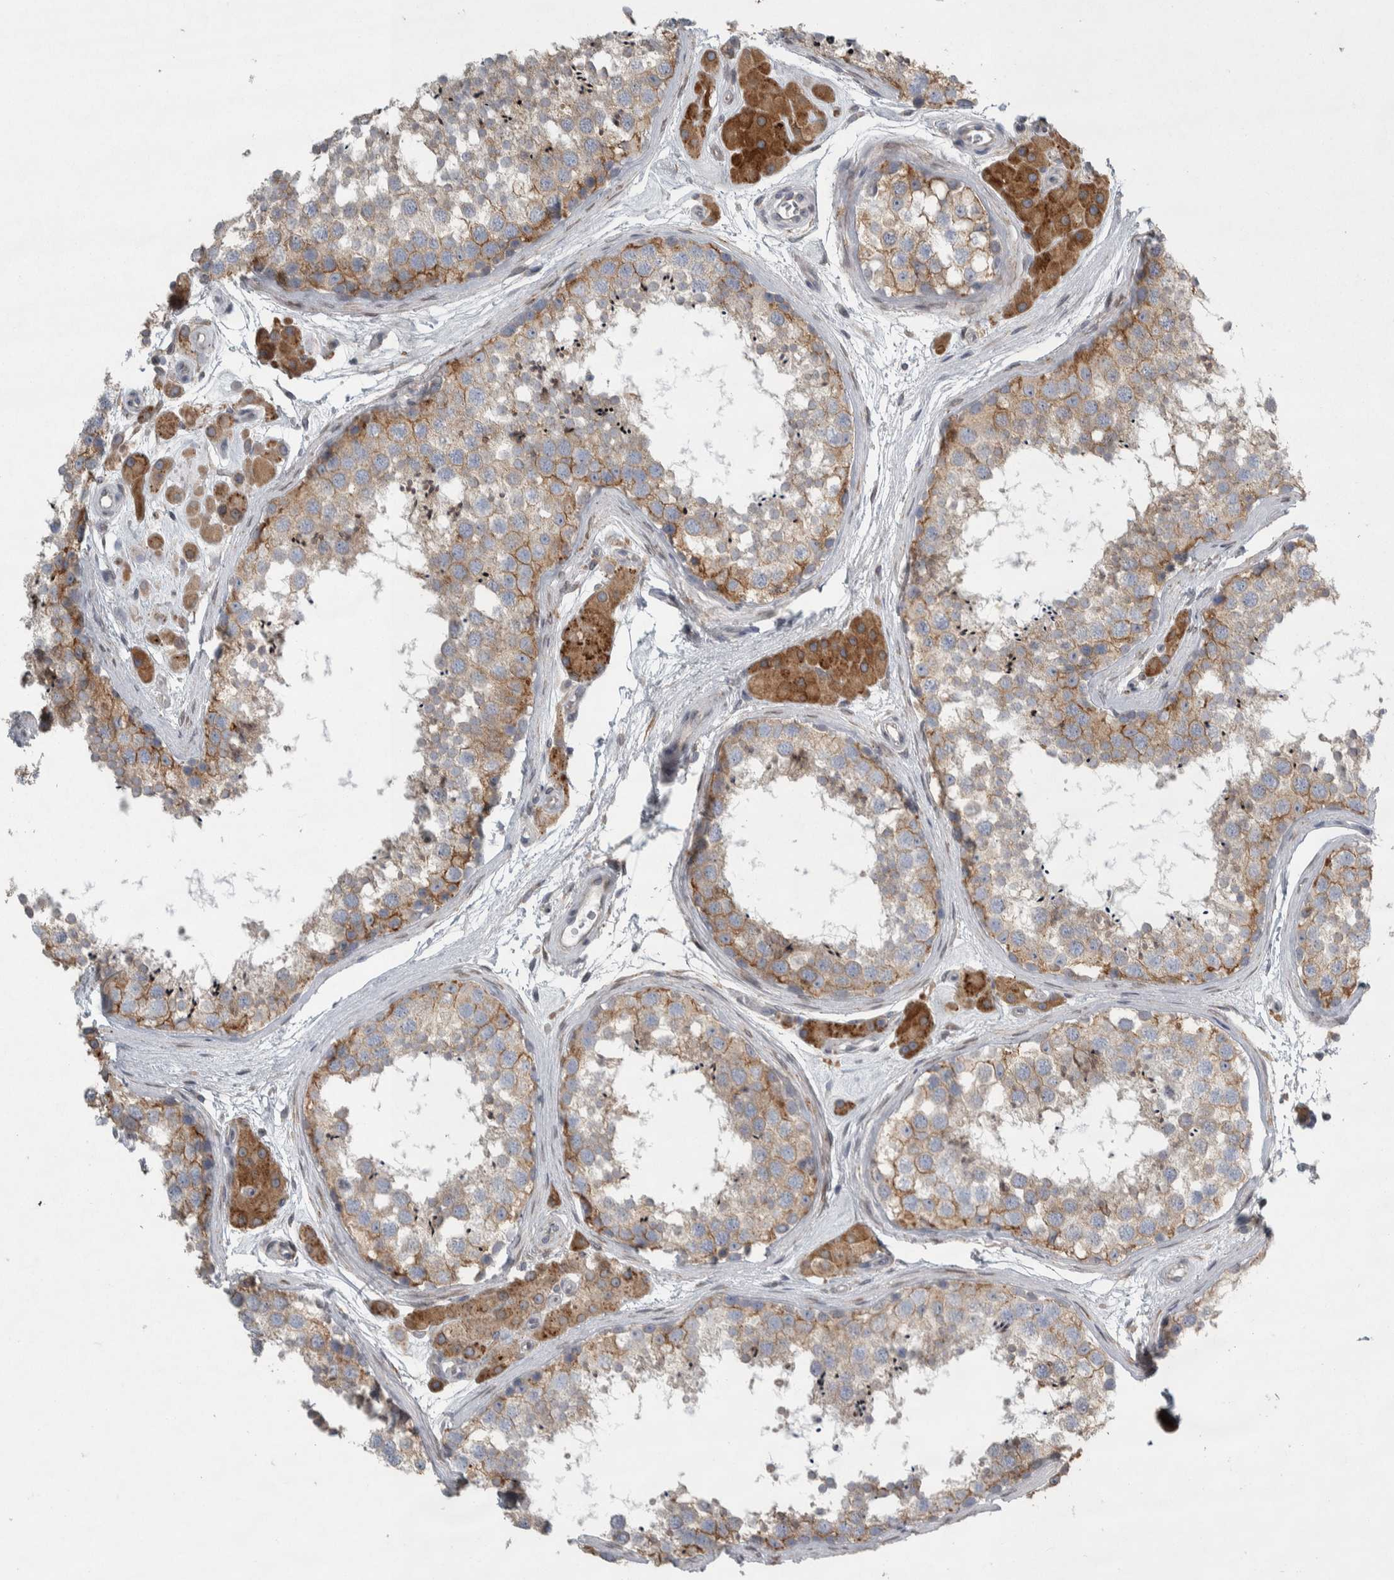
{"staining": {"intensity": "moderate", "quantity": ">75%", "location": "cytoplasmic/membranous"}, "tissue": "testis", "cell_type": "Cells in seminiferous ducts", "image_type": "normal", "snomed": [{"axis": "morphology", "description": "Normal tissue, NOS"}, {"axis": "topography", "description": "Testis"}], "caption": "Testis stained with a brown dye shows moderate cytoplasmic/membranous positive positivity in approximately >75% of cells in seminiferous ducts.", "gene": "SIGMAR1", "patient": {"sex": "male", "age": 56}}